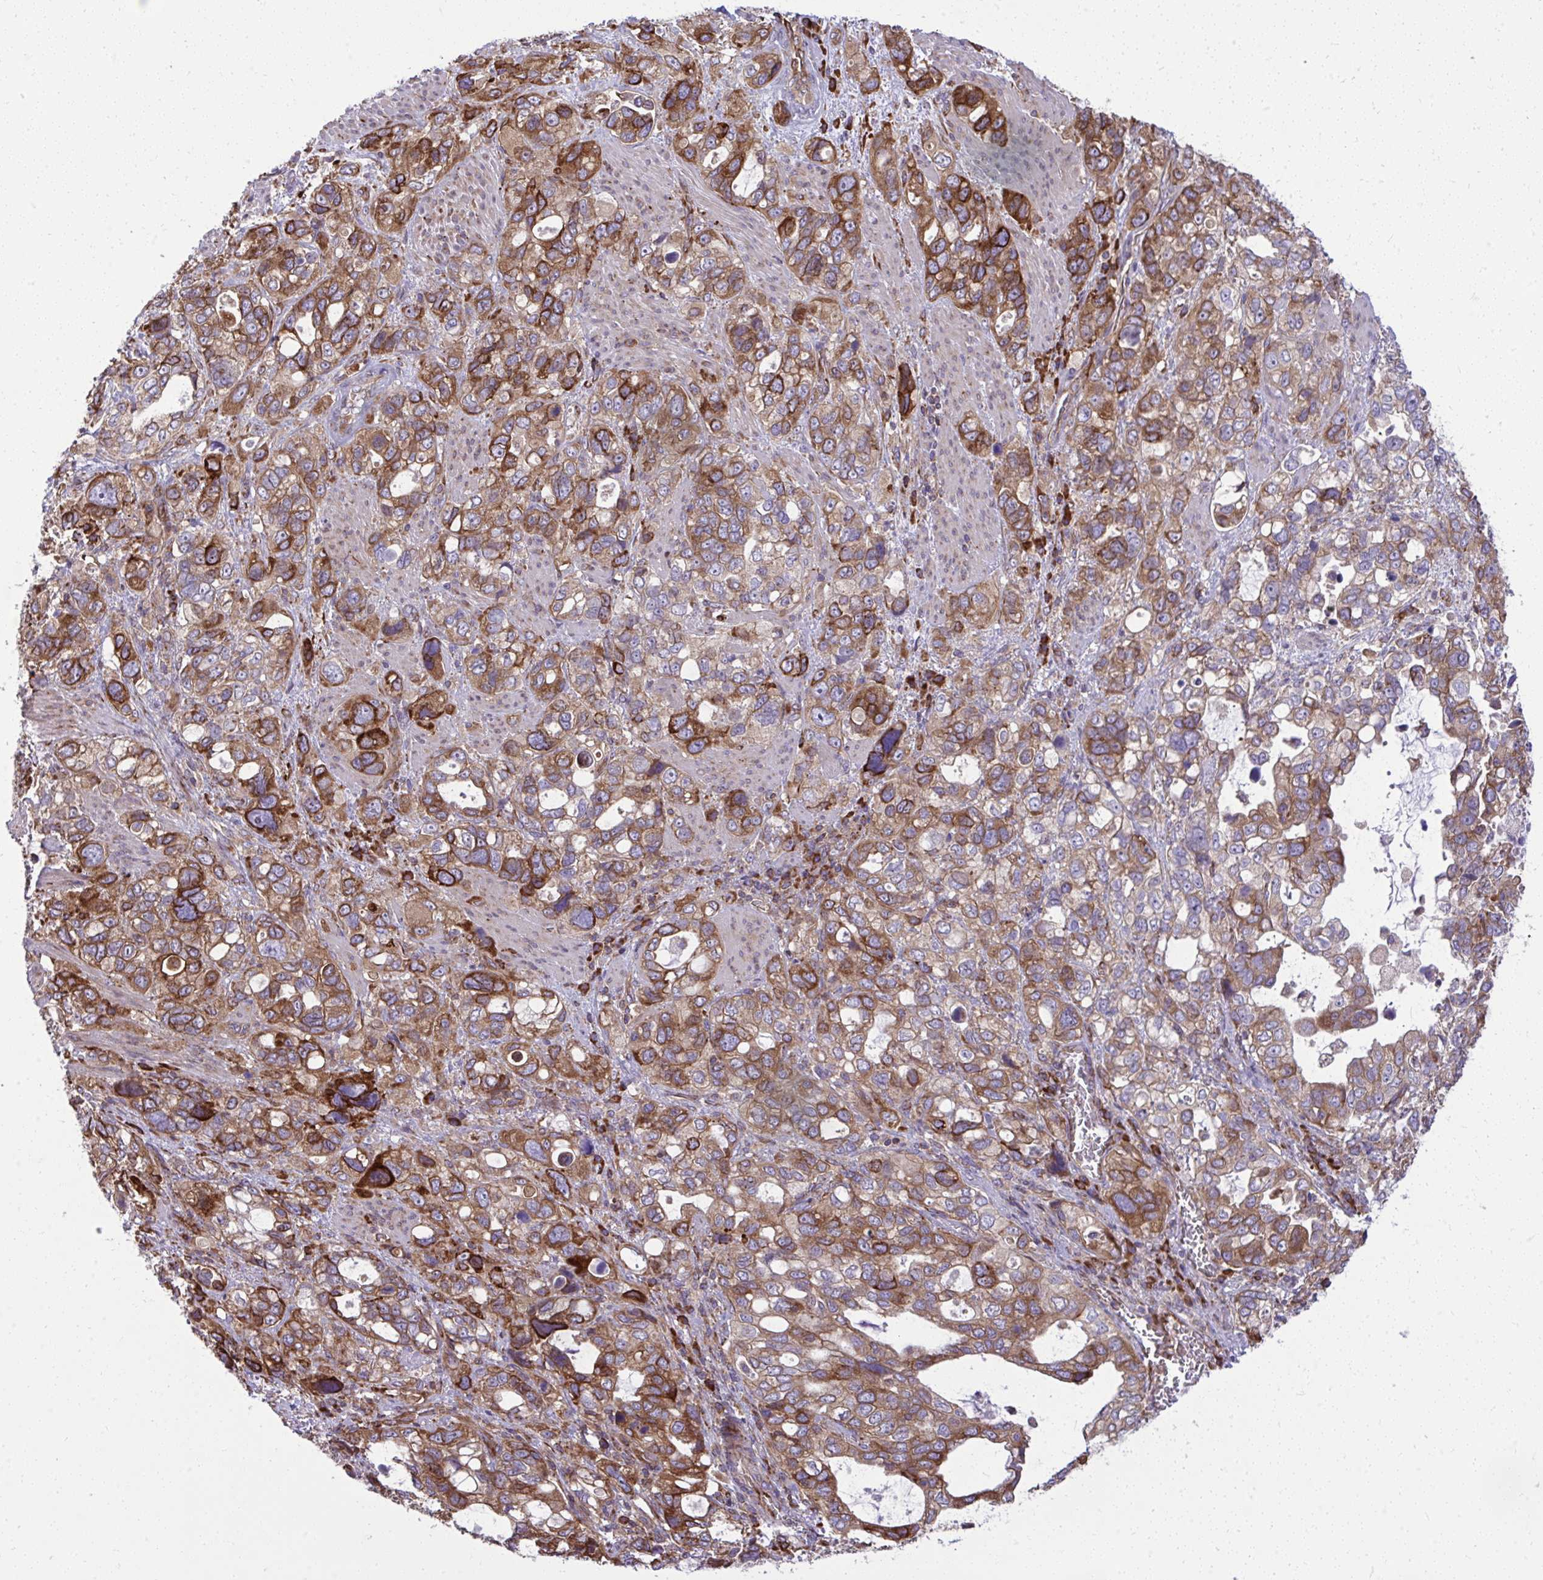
{"staining": {"intensity": "strong", "quantity": ">75%", "location": "cytoplasmic/membranous"}, "tissue": "stomach cancer", "cell_type": "Tumor cells", "image_type": "cancer", "snomed": [{"axis": "morphology", "description": "Adenocarcinoma, NOS"}, {"axis": "topography", "description": "Stomach, upper"}], "caption": "An image of stomach adenocarcinoma stained for a protein demonstrates strong cytoplasmic/membranous brown staining in tumor cells.", "gene": "NMNAT3", "patient": {"sex": "female", "age": 81}}